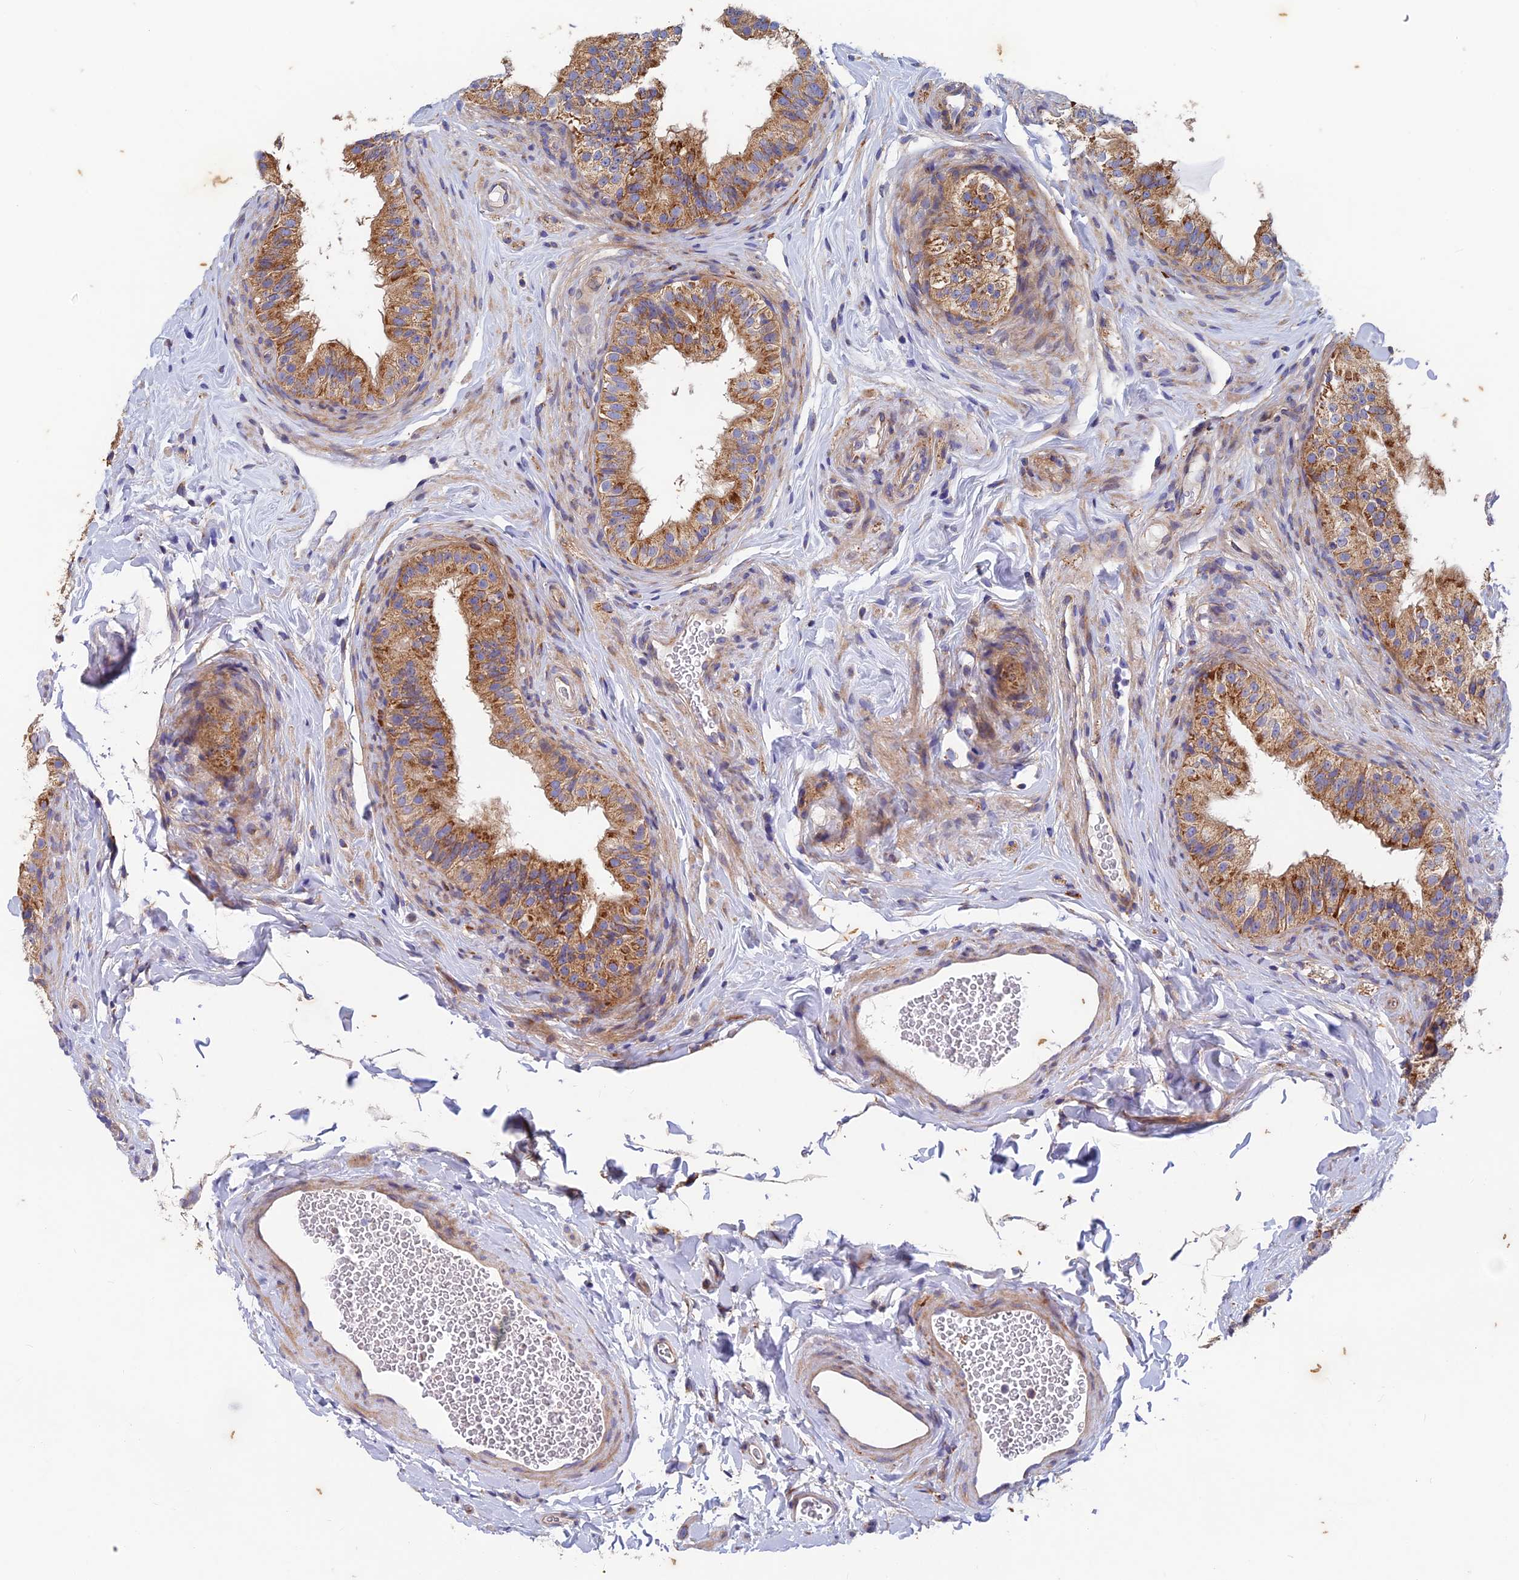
{"staining": {"intensity": "moderate", "quantity": ">75%", "location": "cytoplasmic/membranous"}, "tissue": "epididymis", "cell_type": "Glandular cells", "image_type": "normal", "snomed": [{"axis": "morphology", "description": "Normal tissue, NOS"}, {"axis": "topography", "description": "Epididymis"}], "caption": "Epididymis stained with immunohistochemistry (IHC) shows moderate cytoplasmic/membranous staining in about >75% of glandular cells.", "gene": "AP4S1", "patient": {"sex": "male", "age": 49}}